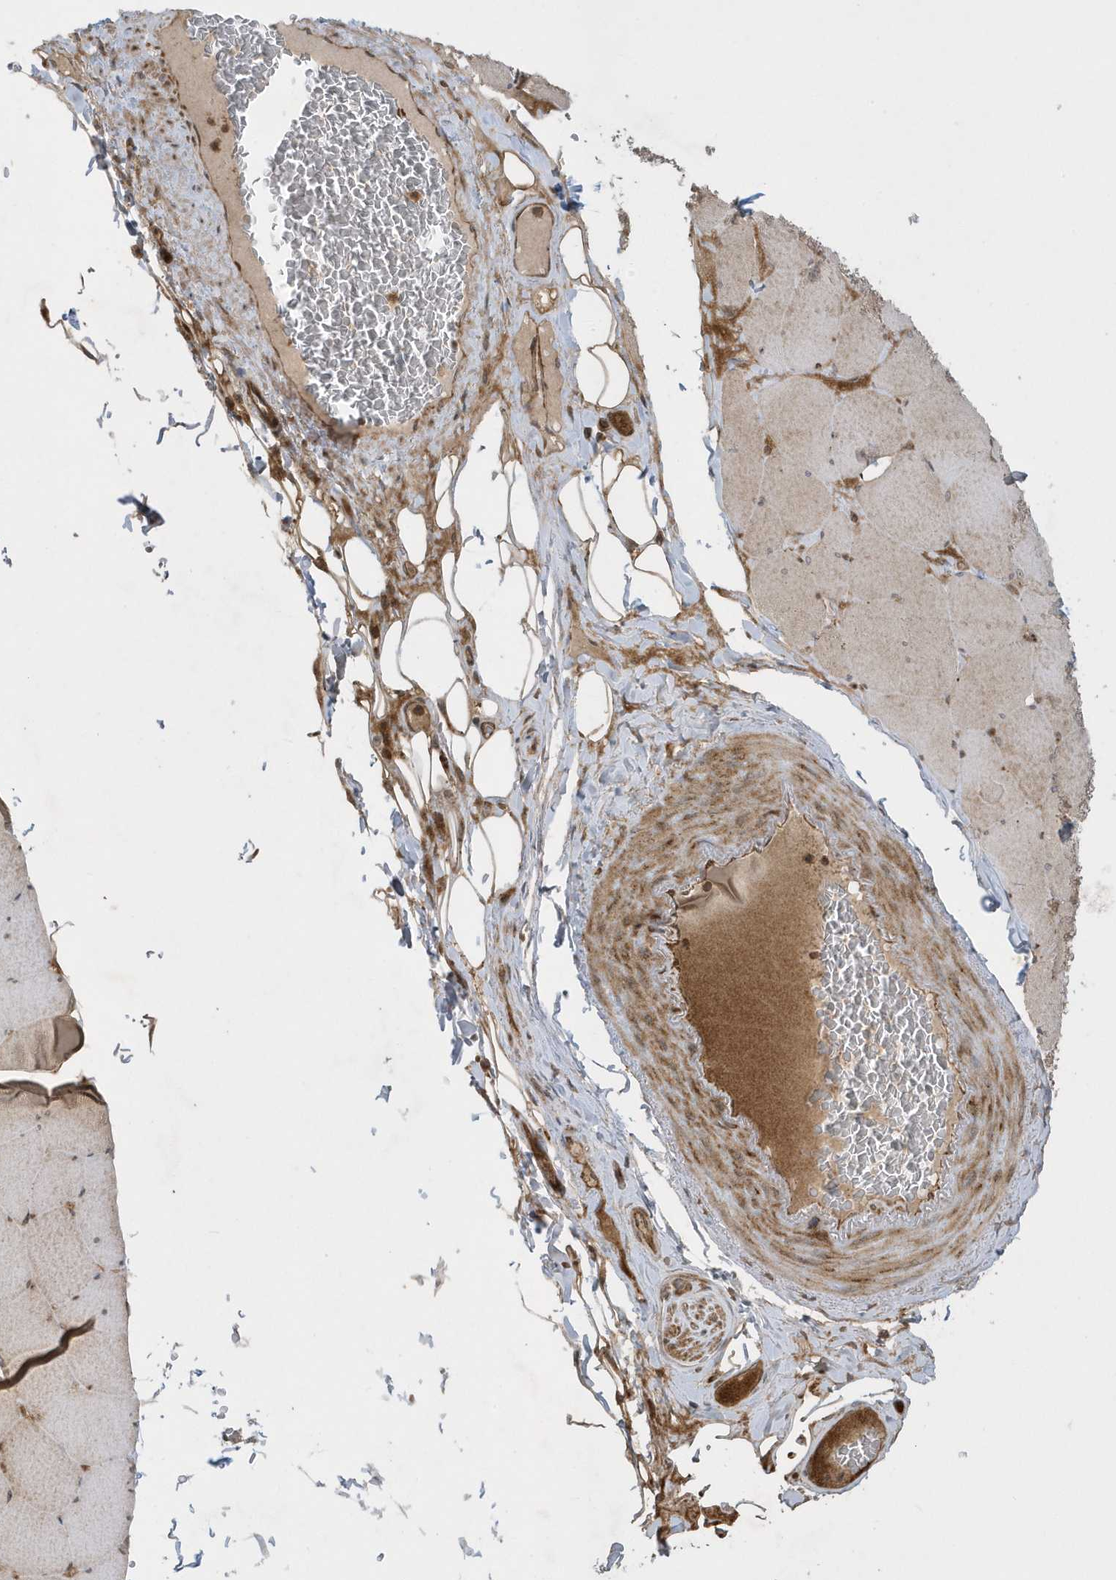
{"staining": {"intensity": "moderate", "quantity": "25%-75%", "location": "cytoplasmic/membranous"}, "tissue": "skeletal muscle", "cell_type": "Myocytes", "image_type": "normal", "snomed": [{"axis": "morphology", "description": "Normal tissue, NOS"}, {"axis": "topography", "description": "Skeletal muscle"}, {"axis": "topography", "description": "Head-Neck"}], "caption": "IHC (DAB) staining of benign skeletal muscle displays moderate cytoplasmic/membranous protein staining in about 25%-75% of myocytes.", "gene": "STAMBP", "patient": {"sex": "male", "age": 66}}